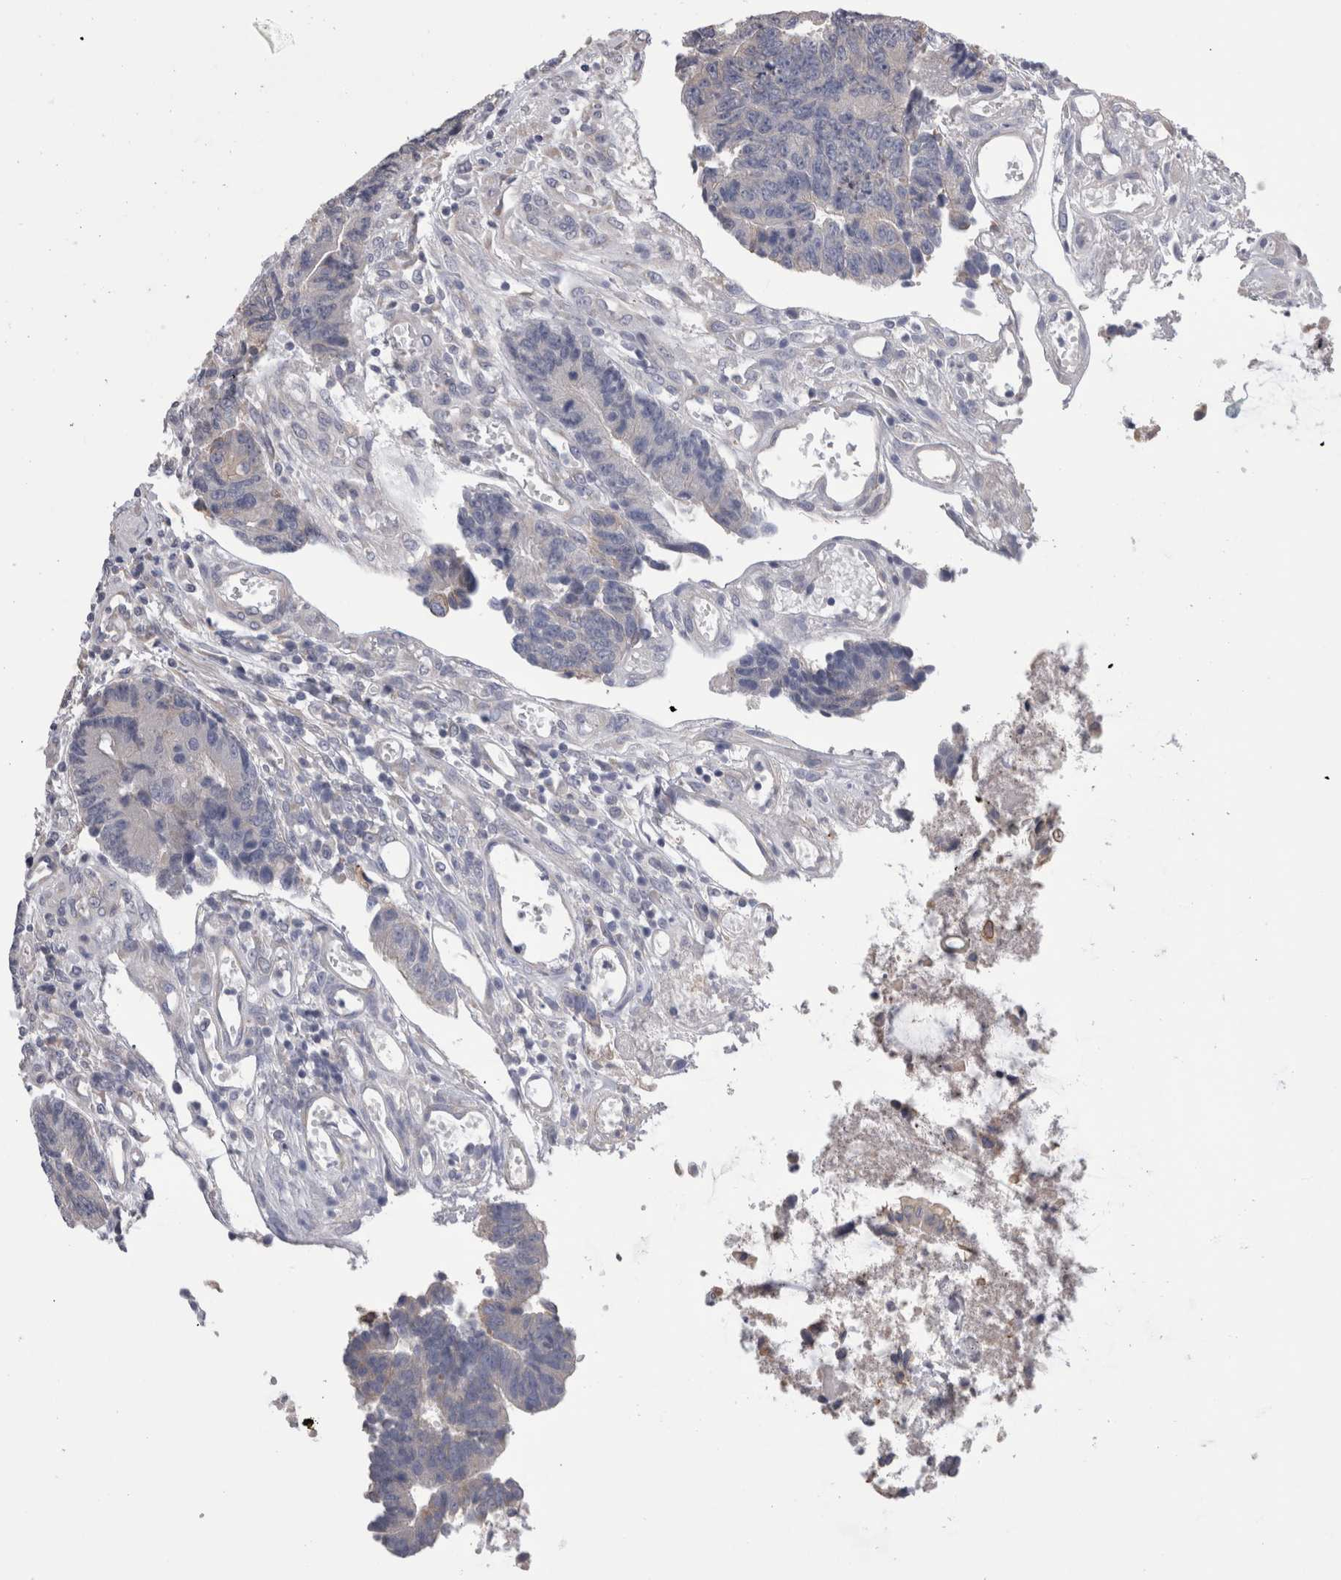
{"staining": {"intensity": "negative", "quantity": "none", "location": "none"}, "tissue": "colorectal cancer", "cell_type": "Tumor cells", "image_type": "cancer", "snomed": [{"axis": "morphology", "description": "Adenocarcinoma, NOS"}, {"axis": "topography", "description": "Rectum"}], "caption": "Immunohistochemical staining of colorectal adenocarcinoma displays no significant positivity in tumor cells.", "gene": "SMAP2", "patient": {"sex": "male", "age": 84}}